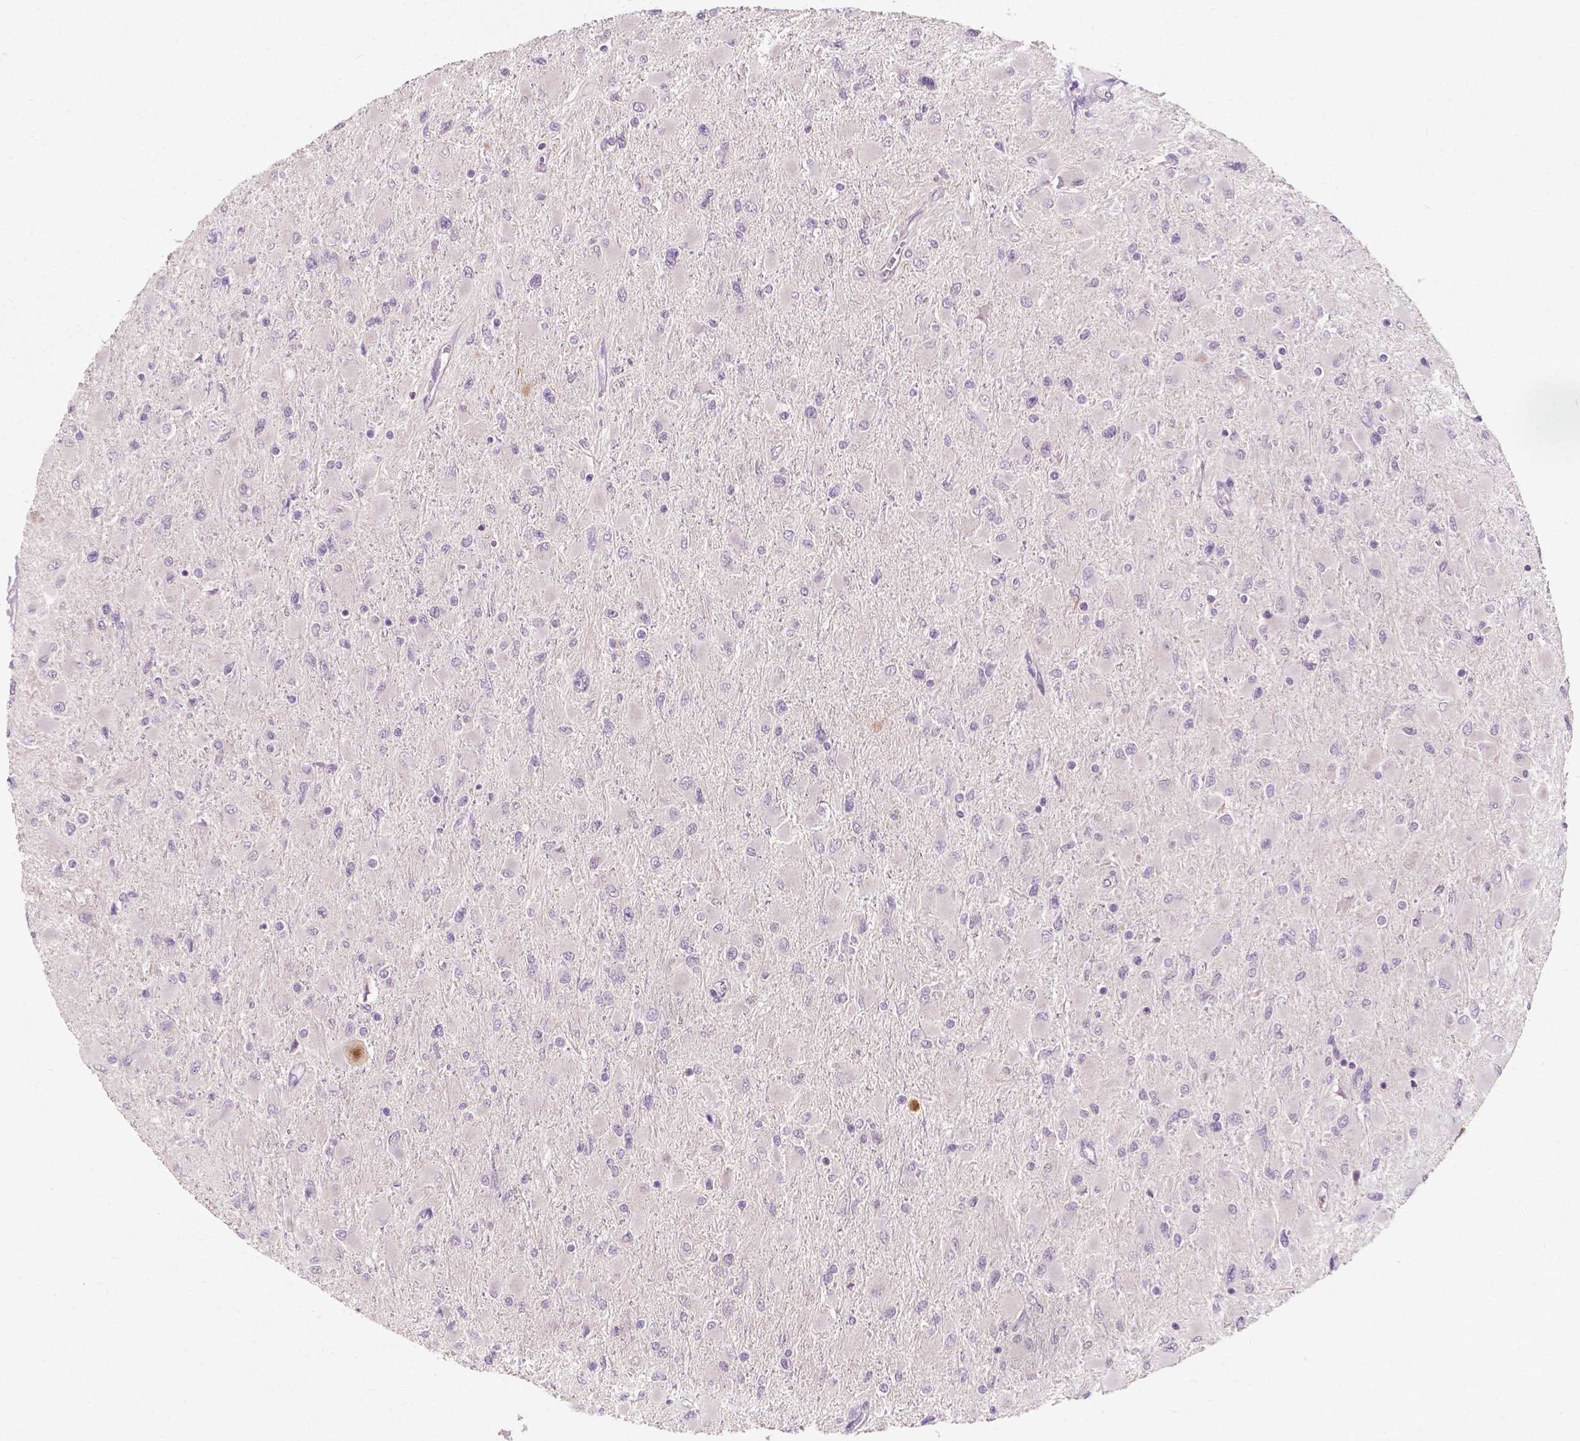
{"staining": {"intensity": "negative", "quantity": "none", "location": "none"}, "tissue": "glioma", "cell_type": "Tumor cells", "image_type": "cancer", "snomed": [{"axis": "morphology", "description": "Glioma, malignant, High grade"}, {"axis": "topography", "description": "Cerebral cortex"}], "caption": "Tumor cells show no significant positivity in glioma. (DAB IHC, high magnification).", "gene": "SIRT2", "patient": {"sex": "female", "age": 36}}